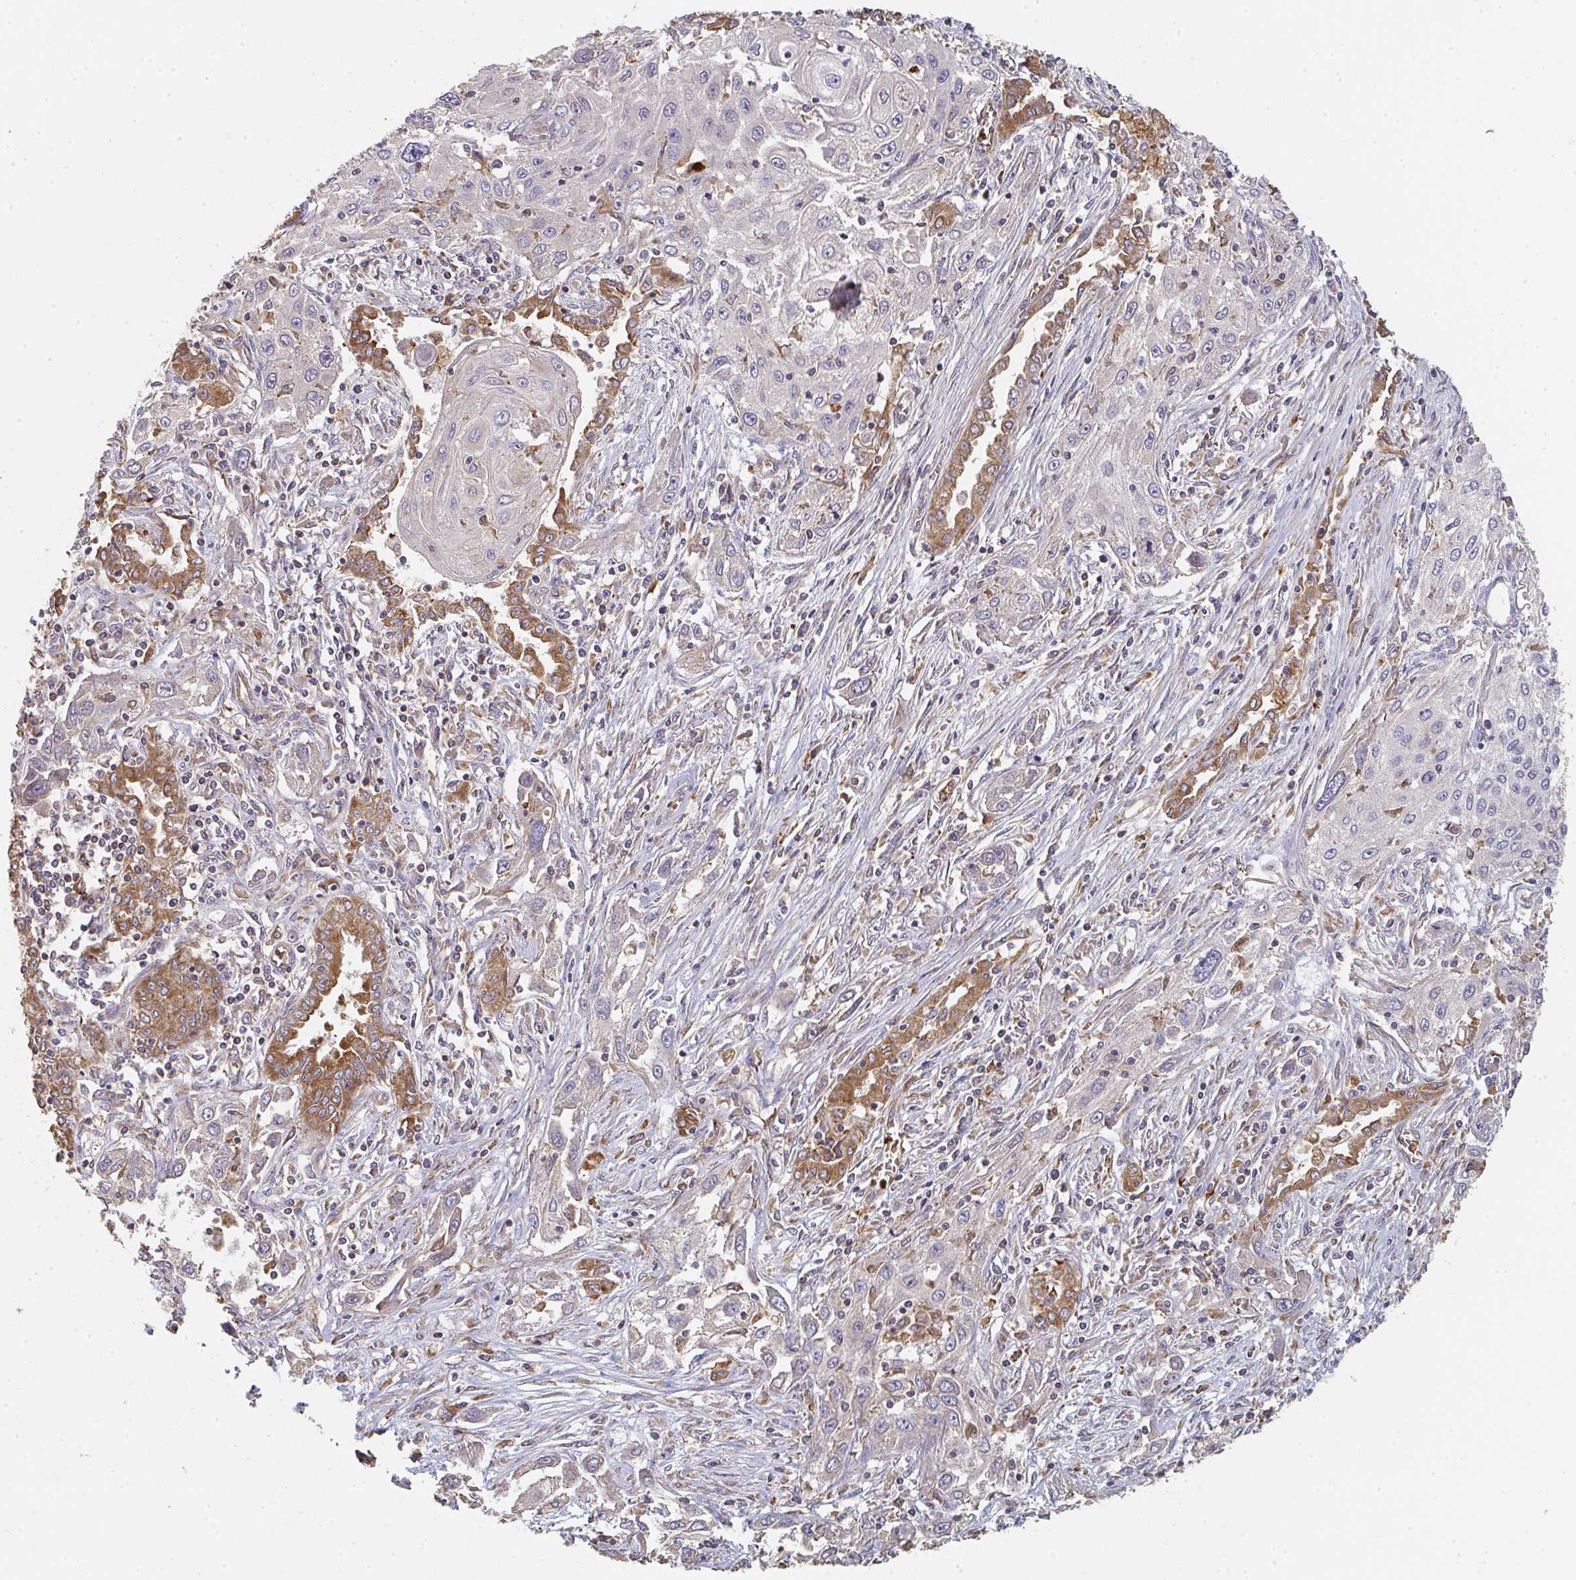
{"staining": {"intensity": "negative", "quantity": "none", "location": "none"}, "tissue": "lung cancer", "cell_type": "Tumor cells", "image_type": "cancer", "snomed": [{"axis": "morphology", "description": "Squamous cell carcinoma, NOS"}, {"axis": "topography", "description": "Lung"}], "caption": "A high-resolution histopathology image shows immunohistochemistry staining of lung cancer, which demonstrates no significant expression in tumor cells.", "gene": "POLG", "patient": {"sex": "female", "age": 69}}